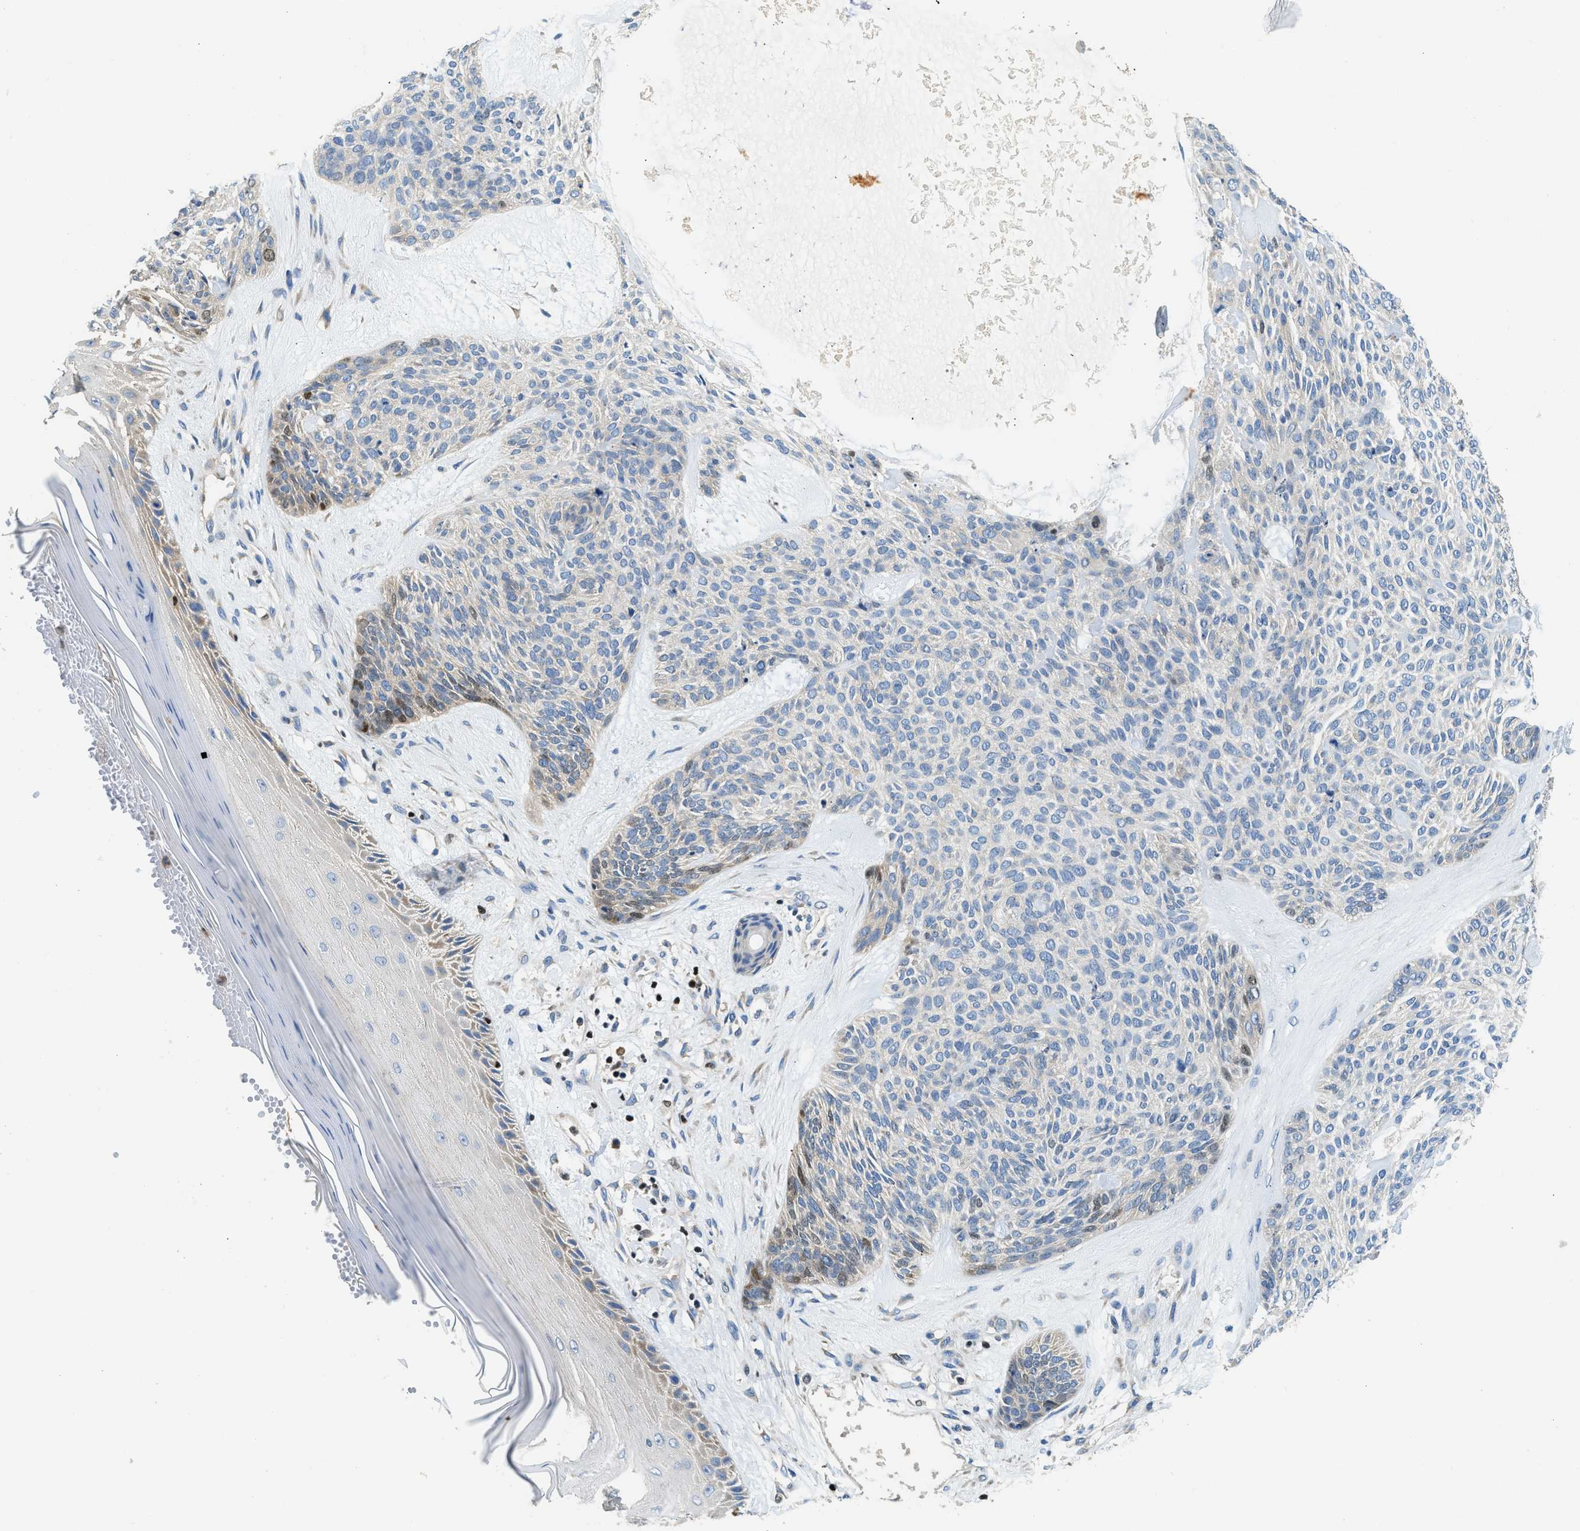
{"staining": {"intensity": "negative", "quantity": "none", "location": "none"}, "tissue": "skin cancer", "cell_type": "Tumor cells", "image_type": "cancer", "snomed": [{"axis": "morphology", "description": "Basal cell carcinoma"}, {"axis": "topography", "description": "Skin"}], "caption": "Tumor cells are negative for protein expression in human skin basal cell carcinoma.", "gene": "TOX", "patient": {"sex": "male", "age": 55}}